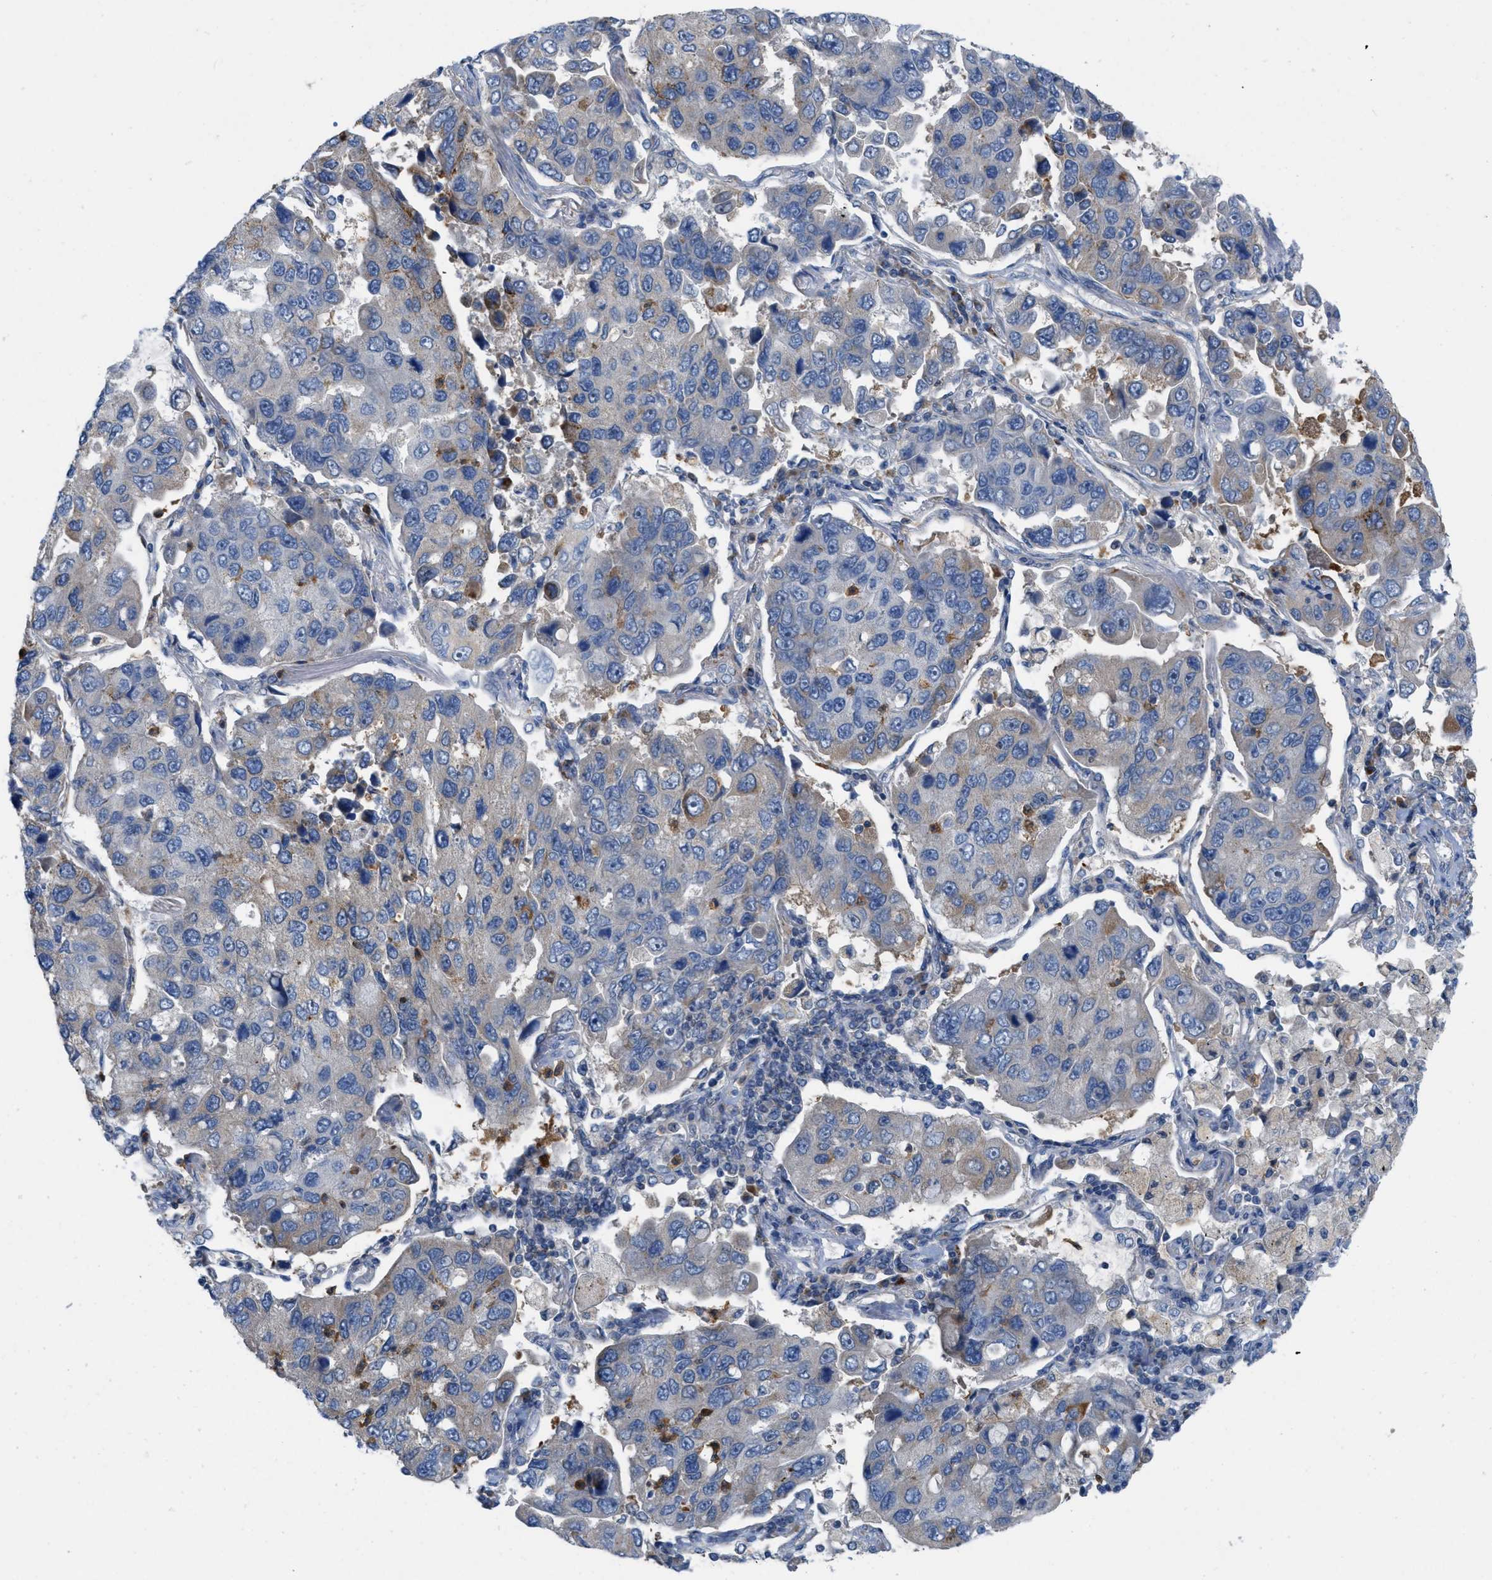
{"staining": {"intensity": "moderate", "quantity": "<25%", "location": "cytoplasmic/membranous"}, "tissue": "lung cancer", "cell_type": "Tumor cells", "image_type": "cancer", "snomed": [{"axis": "morphology", "description": "Adenocarcinoma, NOS"}, {"axis": "topography", "description": "Lung"}], "caption": "Moderate cytoplasmic/membranous positivity is identified in approximately <25% of tumor cells in lung cancer.", "gene": "PLPPR5", "patient": {"sex": "male", "age": 64}}